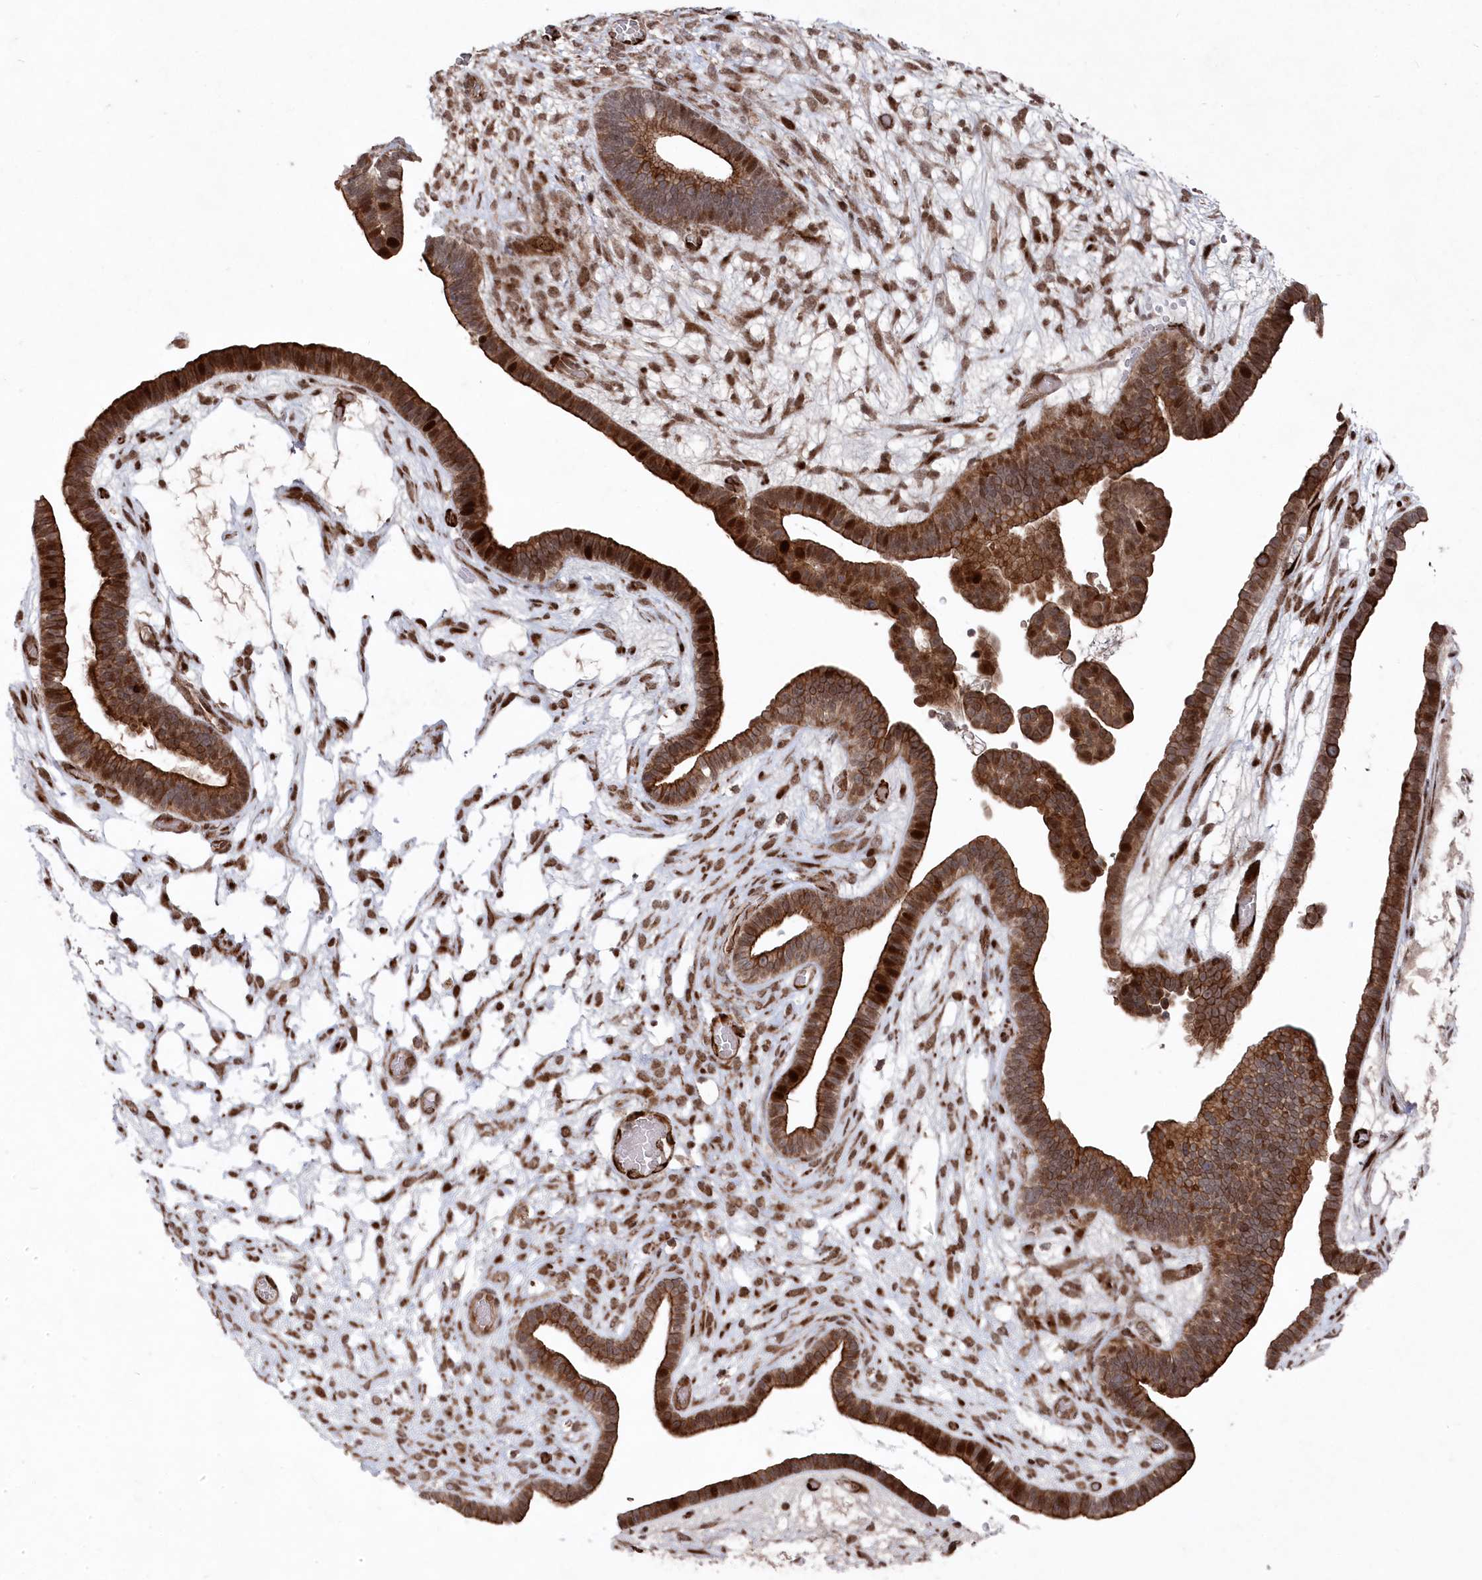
{"staining": {"intensity": "strong", "quantity": ">75%", "location": "cytoplasmic/membranous,nuclear"}, "tissue": "ovarian cancer", "cell_type": "Tumor cells", "image_type": "cancer", "snomed": [{"axis": "morphology", "description": "Cystadenocarcinoma, serous, NOS"}, {"axis": "topography", "description": "Ovary"}], "caption": "Protein staining of ovarian cancer tissue displays strong cytoplasmic/membranous and nuclear expression in about >75% of tumor cells. The staining is performed using DAB (3,3'-diaminobenzidine) brown chromogen to label protein expression. The nuclei are counter-stained blue using hematoxylin.", "gene": "POLR3A", "patient": {"sex": "female", "age": 56}}